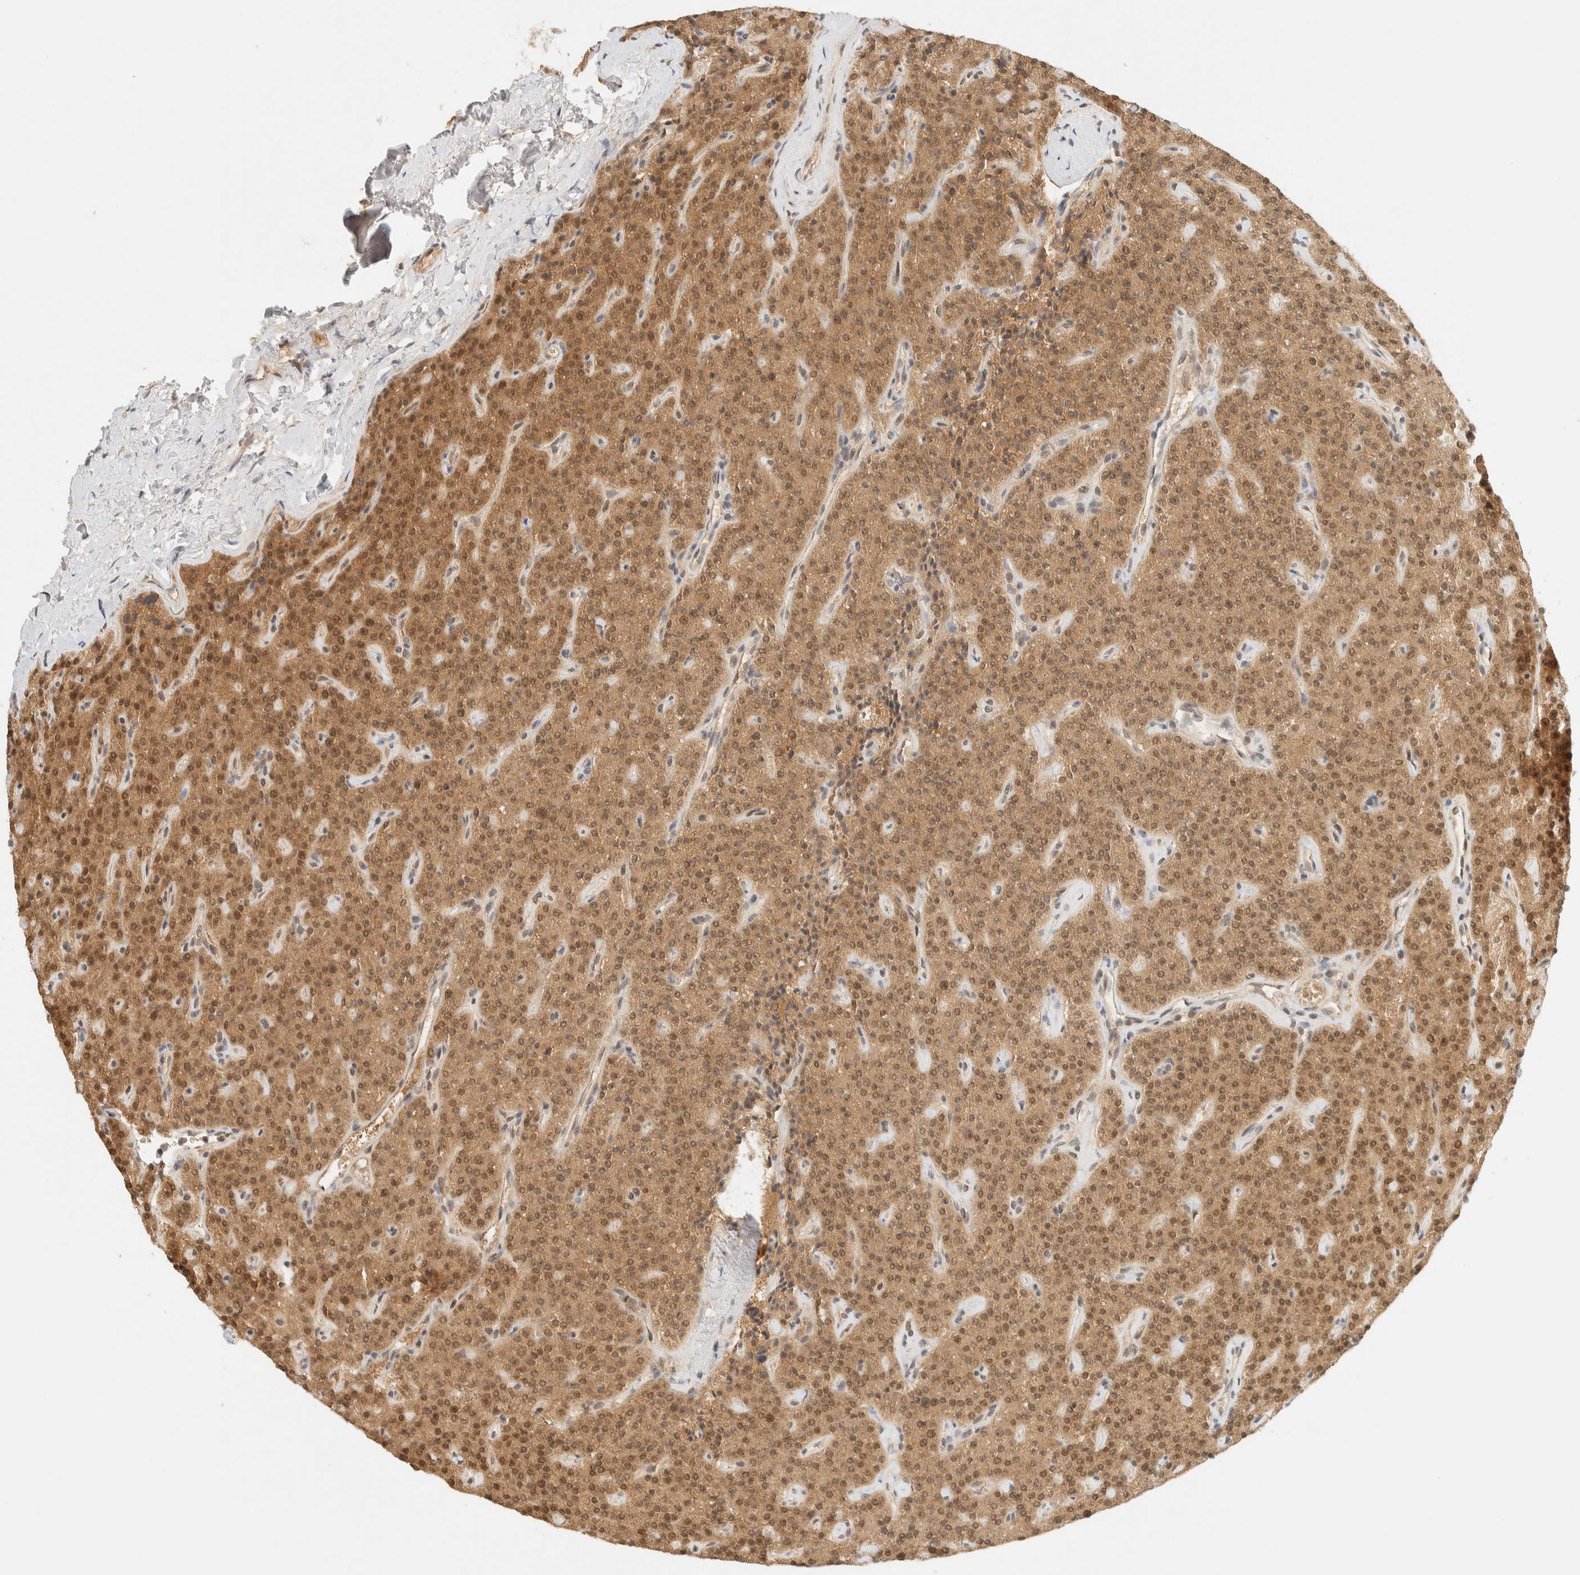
{"staining": {"intensity": "moderate", "quantity": ">75%", "location": "cytoplasmic/membranous"}, "tissue": "parathyroid gland", "cell_type": "Glandular cells", "image_type": "normal", "snomed": [{"axis": "morphology", "description": "Normal tissue, NOS"}, {"axis": "topography", "description": "Parathyroid gland"}], "caption": "Unremarkable parathyroid gland shows moderate cytoplasmic/membranous staining in approximately >75% of glandular cells, visualized by immunohistochemistry. (brown staining indicates protein expression, while blue staining denotes nuclei).", "gene": "KIFAP3", "patient": {"sex": "male", "age": 46}}